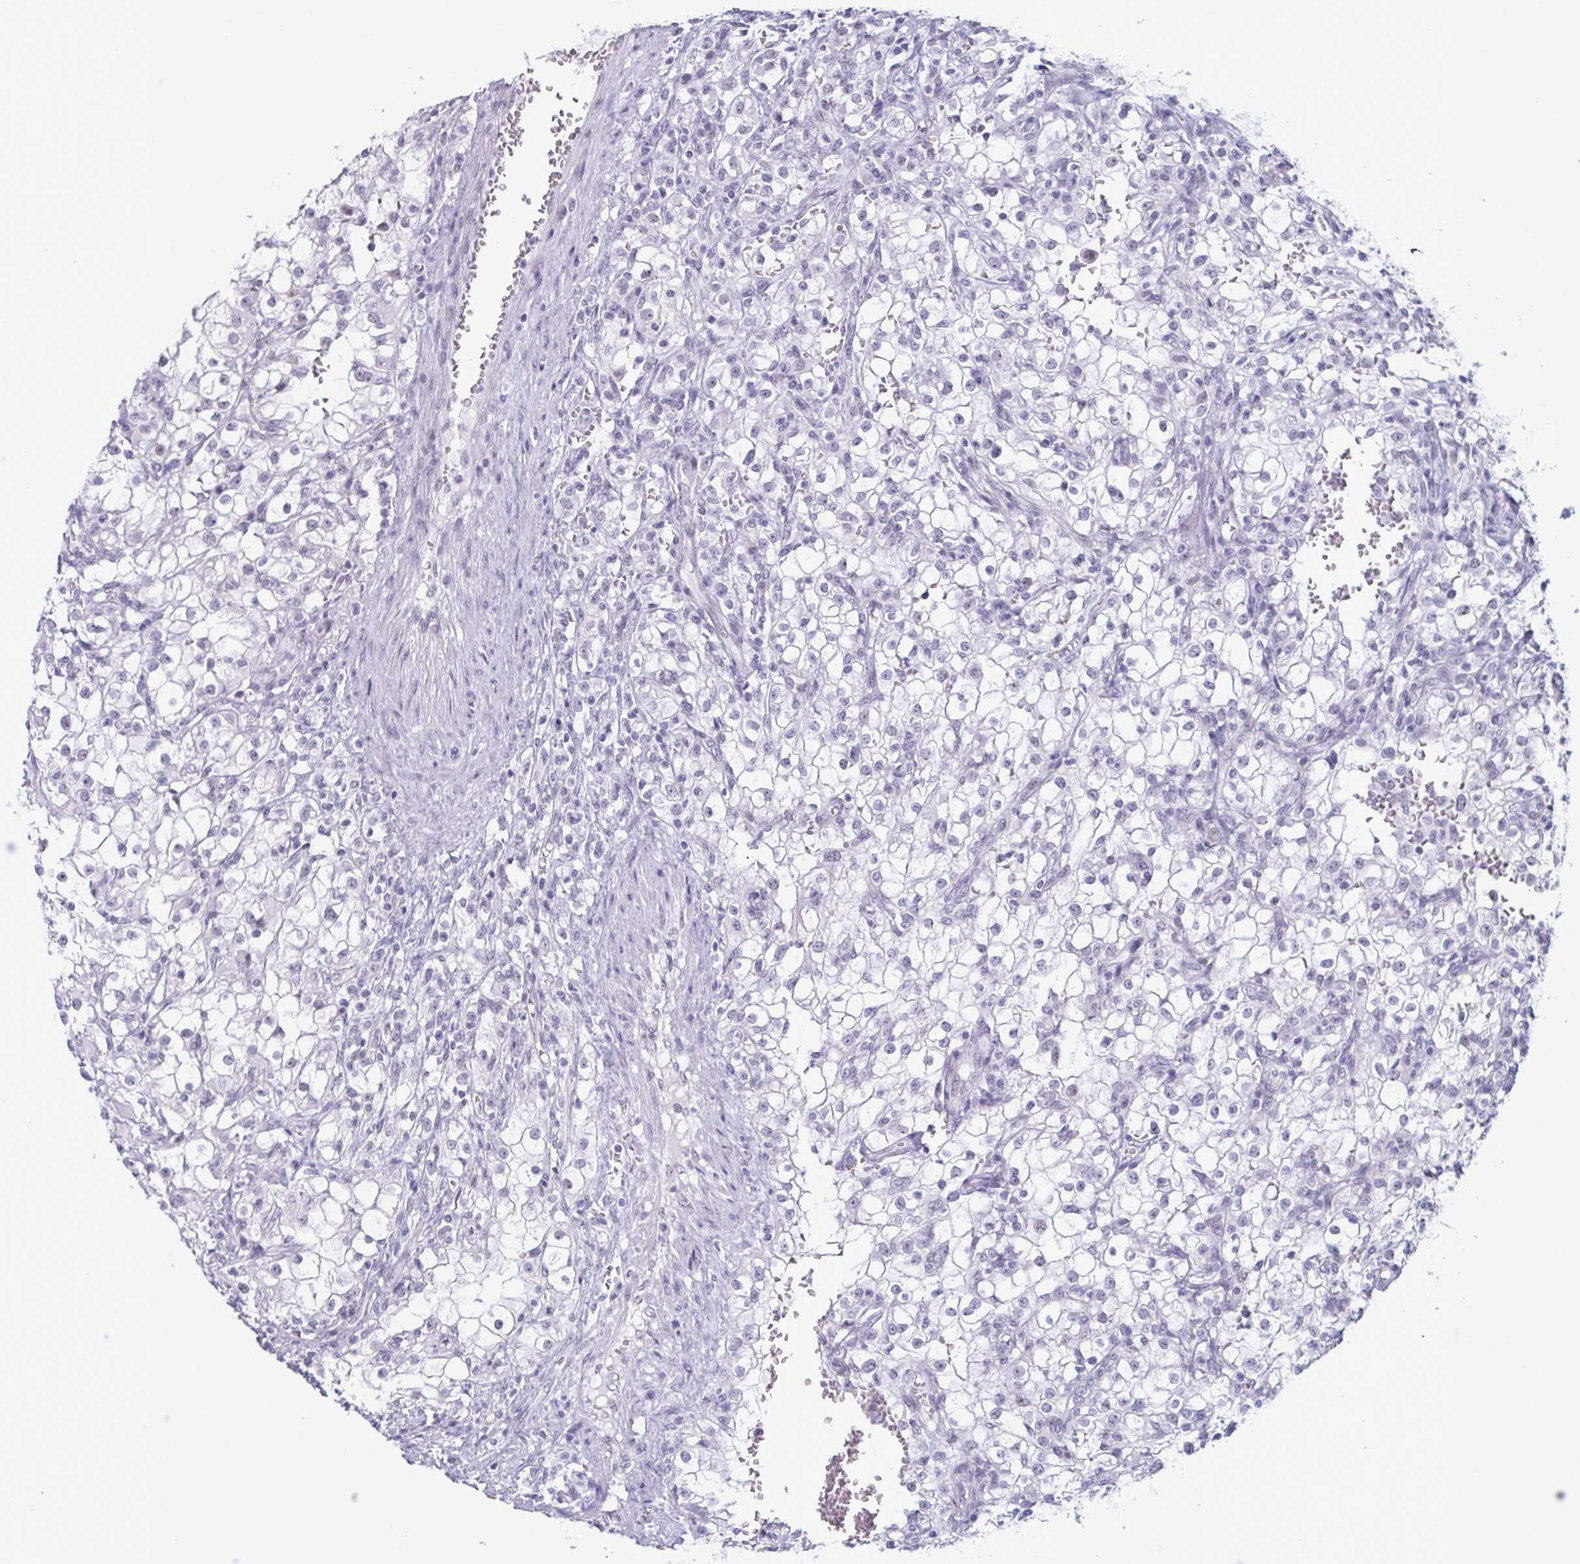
{"staining": {"intensity": "negative", "quantity": "none", "location": "none"}, "tissue": "renal cancer", "cell_type": "Tumor cells", "image_type": "cancer", "snomed": [{"axis": "morphology", "description": "Adenocarcinoma, NOS"}, {"axis": "topography", "description": "Kidney"}], "caption": "Protein analysis of renal adenocarcinoma reveals no significant expression in tumor cells.", "gene": "MSMB", "patient": {"sex": "female", "age": 74}}